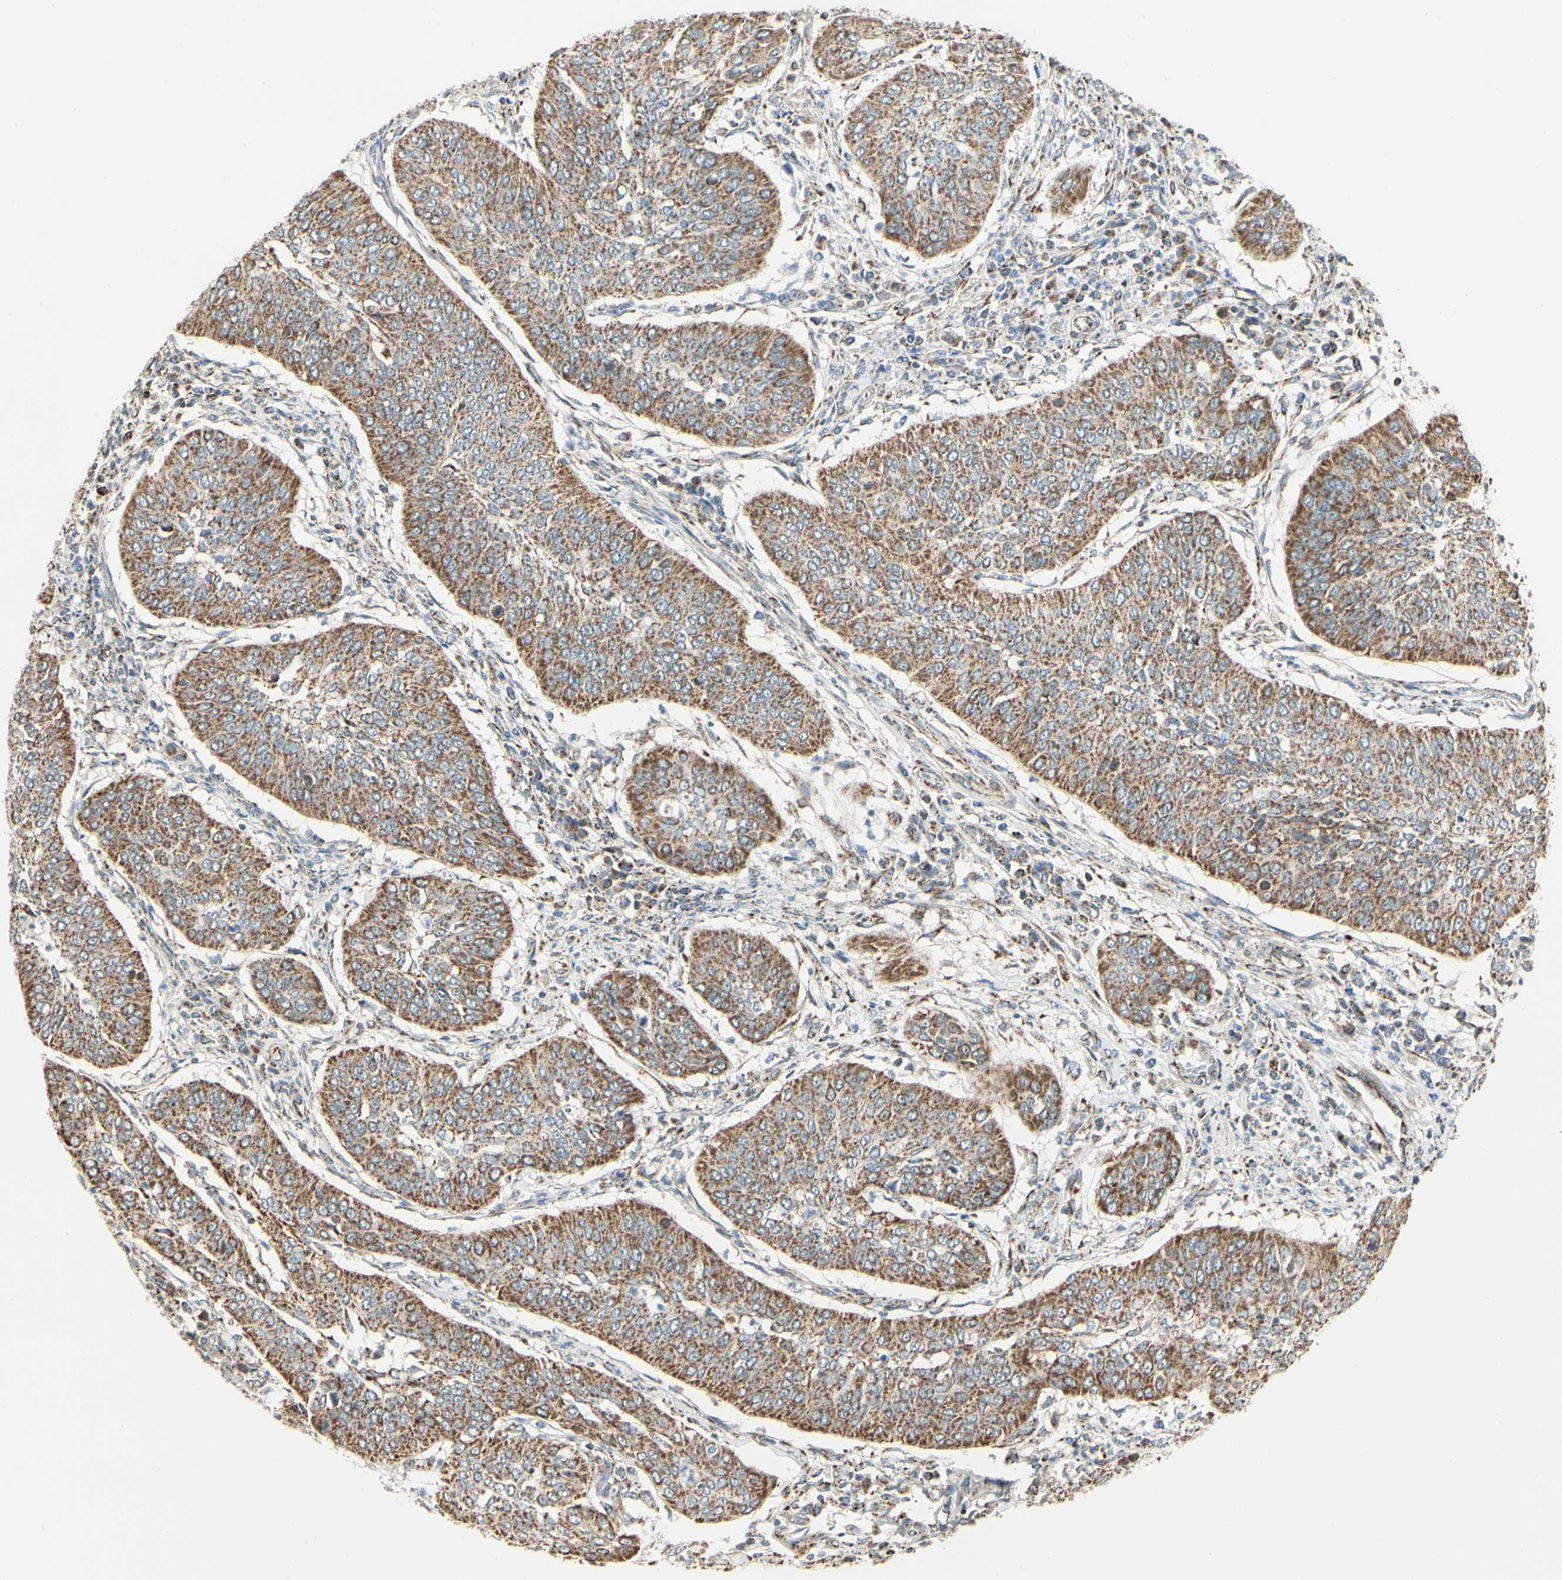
{"staining": {"intensity": "moderate", "quantity": ">75%", "location": "cytoplasmic/membranous"}, "tissue": "cervical cancer", "cell_type": "Tumor cells", "image_type": "cancer", "snomed": [{"axis": "morphology", "description": "Normal tissue, NOS"}, {"axis": "morphology", "description": "Squamous cell carcinoma, NOS"}, {"axis": "topography", "description": "Cervix"}], "caption": "Squamous cell carcinoma (cervical) stained with a brown dye demonstrates moderate cytoplasmic/membranous positive expression in approximately >75% of tumor cells.", "gene": "ANKS6", "patient": {"sex": "female", "age": 39}}